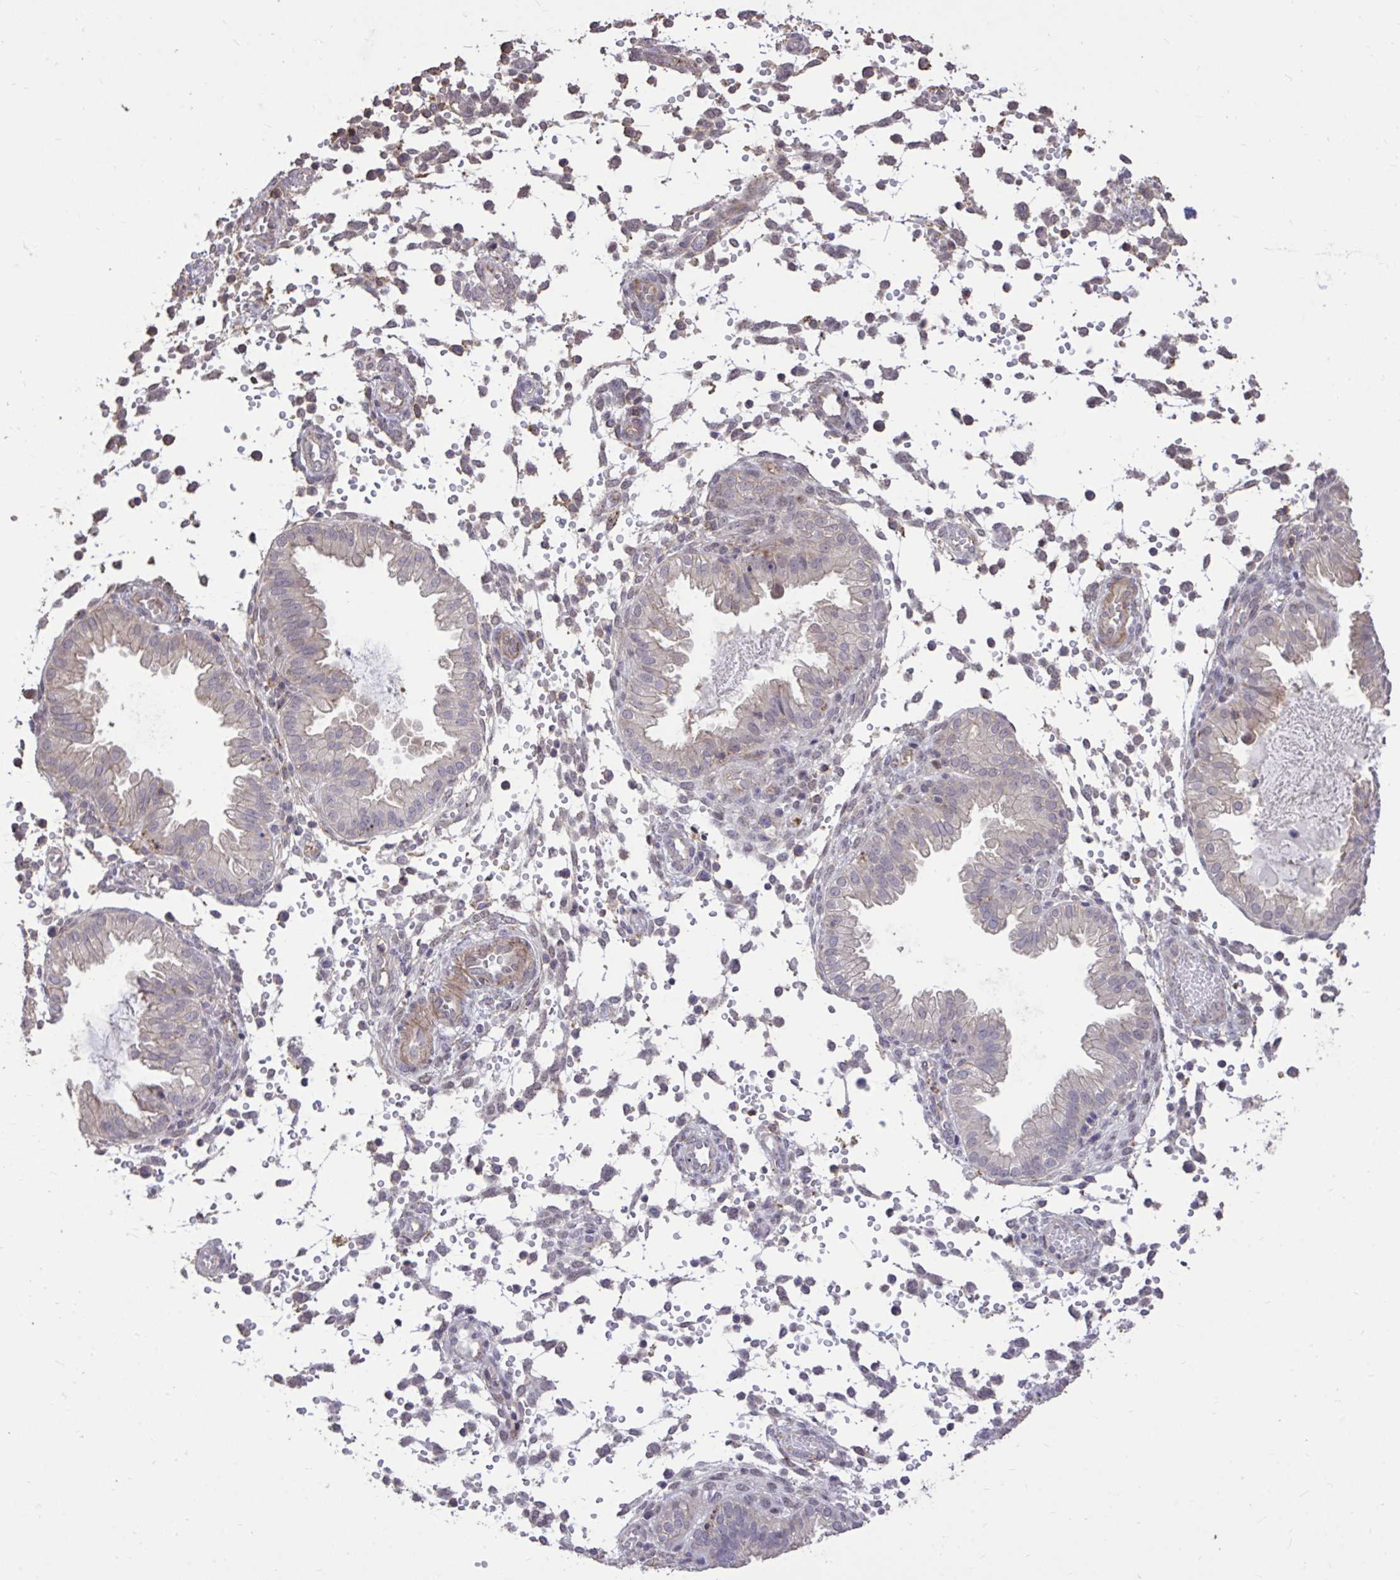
{"staining": {"intensity": "negative", "quantity": "none", "location": "none"}, "tissue": "endometrium", "cell_type": "Cells in endometrial stroma", "image_type": "normal", "snomed": [{"axis": "morphology", "description": "Normal tissue, NOS"}, {"axis": "topography", "description": "Endometrium"}], "caption": "The image displays no staining of cells in endometrial stroma in benign endometrium.", "gene": "IGFL2", "patient": {"sex": "female", "age": 33}}